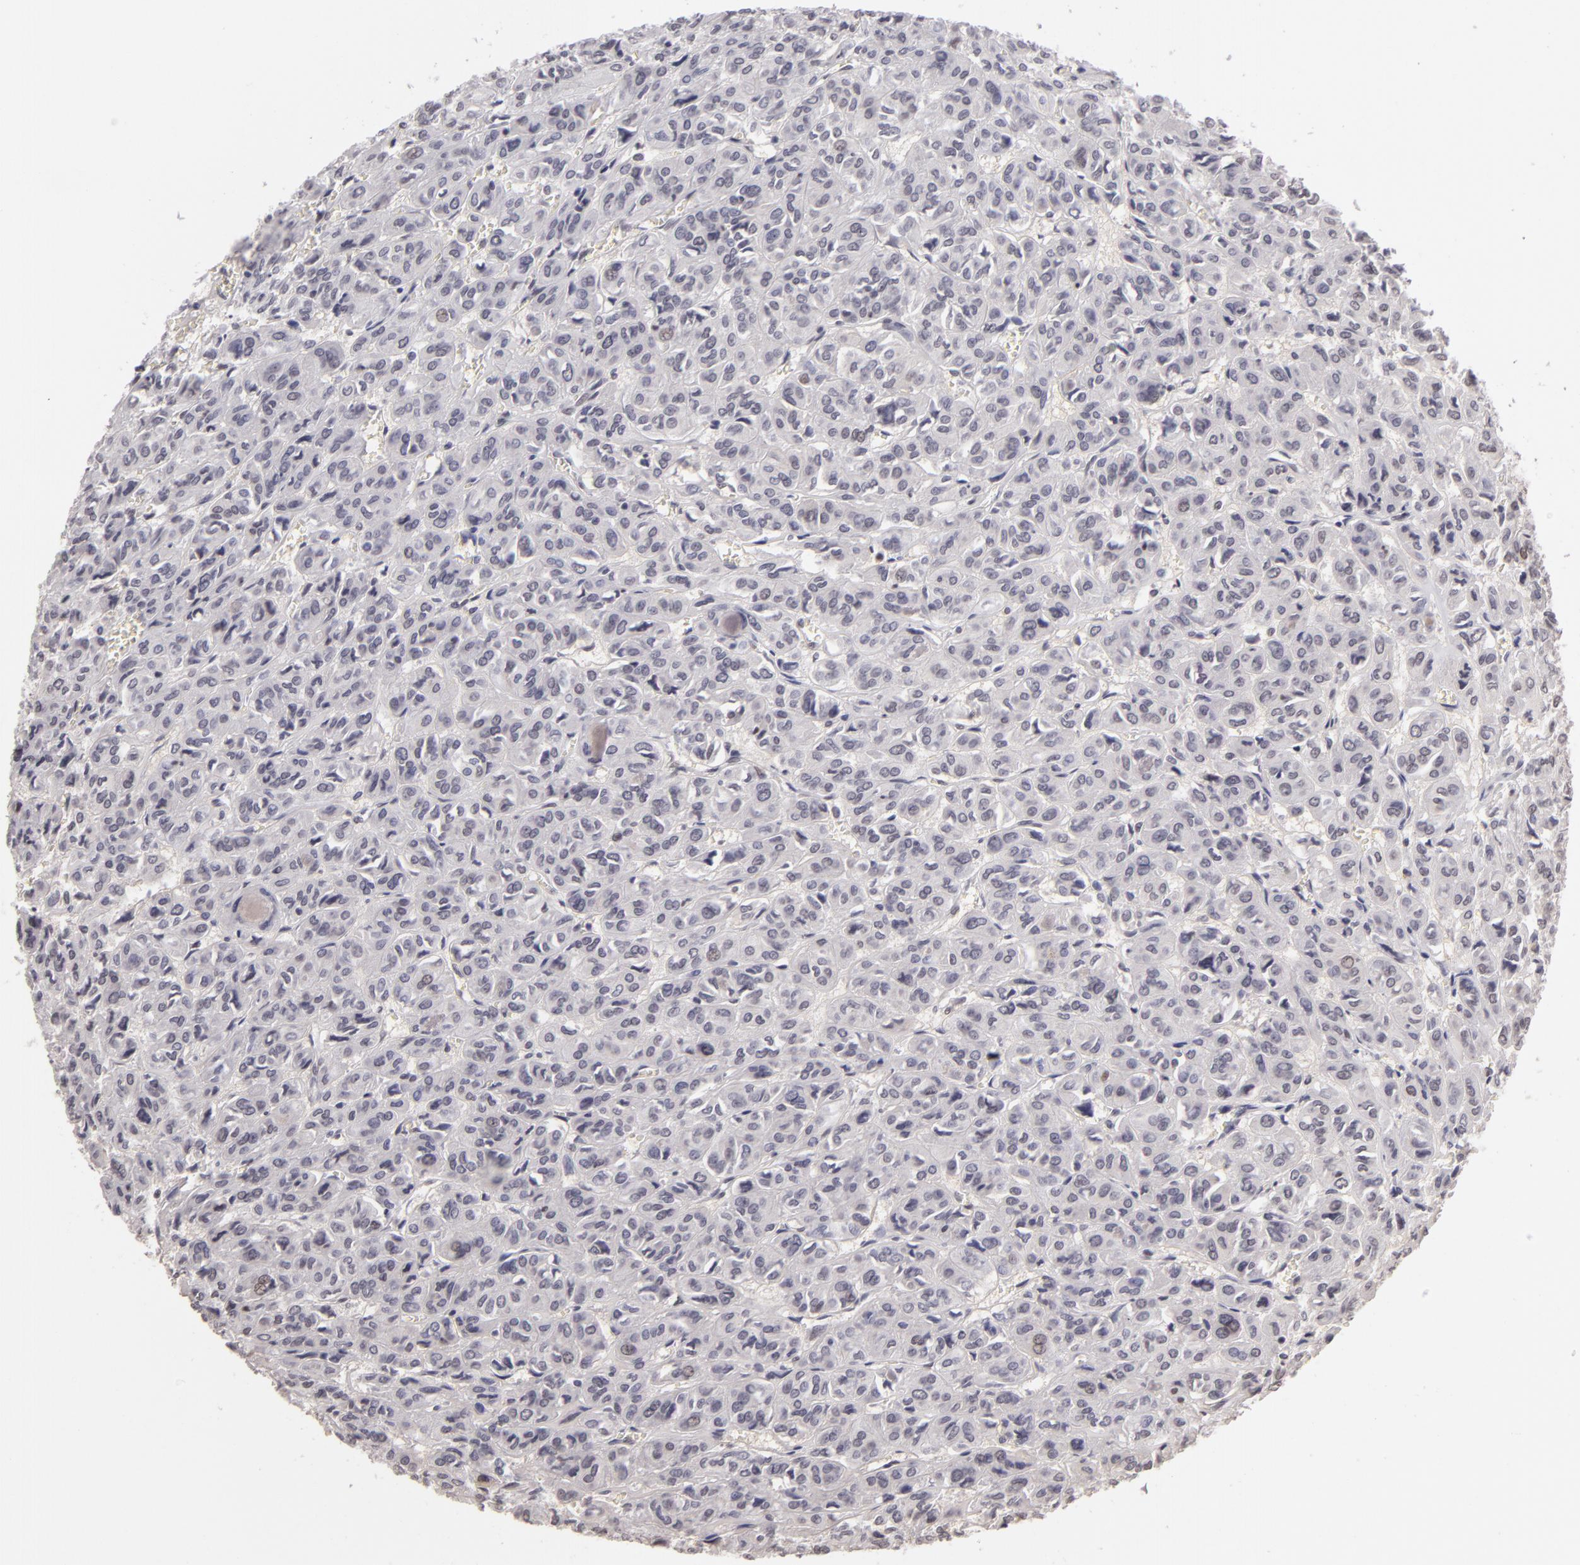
{"staining": {"intensity": "weak", "quantity": "<25%", "location": "nuclear"}, "tissue": "thyroid cancer", "cell_type": "Tumor cells", "image_type": "cancer", "snomed": [{"axis": "morphology", "description": "Follicular adenoma carcinoma, NOS"}, {"axis": "topography", "description": "Thyroid gland"}], "caption": "A photomicrograph of human thyroid follicular adenoma carcinoma is negative for staining in tumor cells. Nuclei are stained in blue.", "gene": "INTS6", "patient": {"sex": "female", "age": 71}}